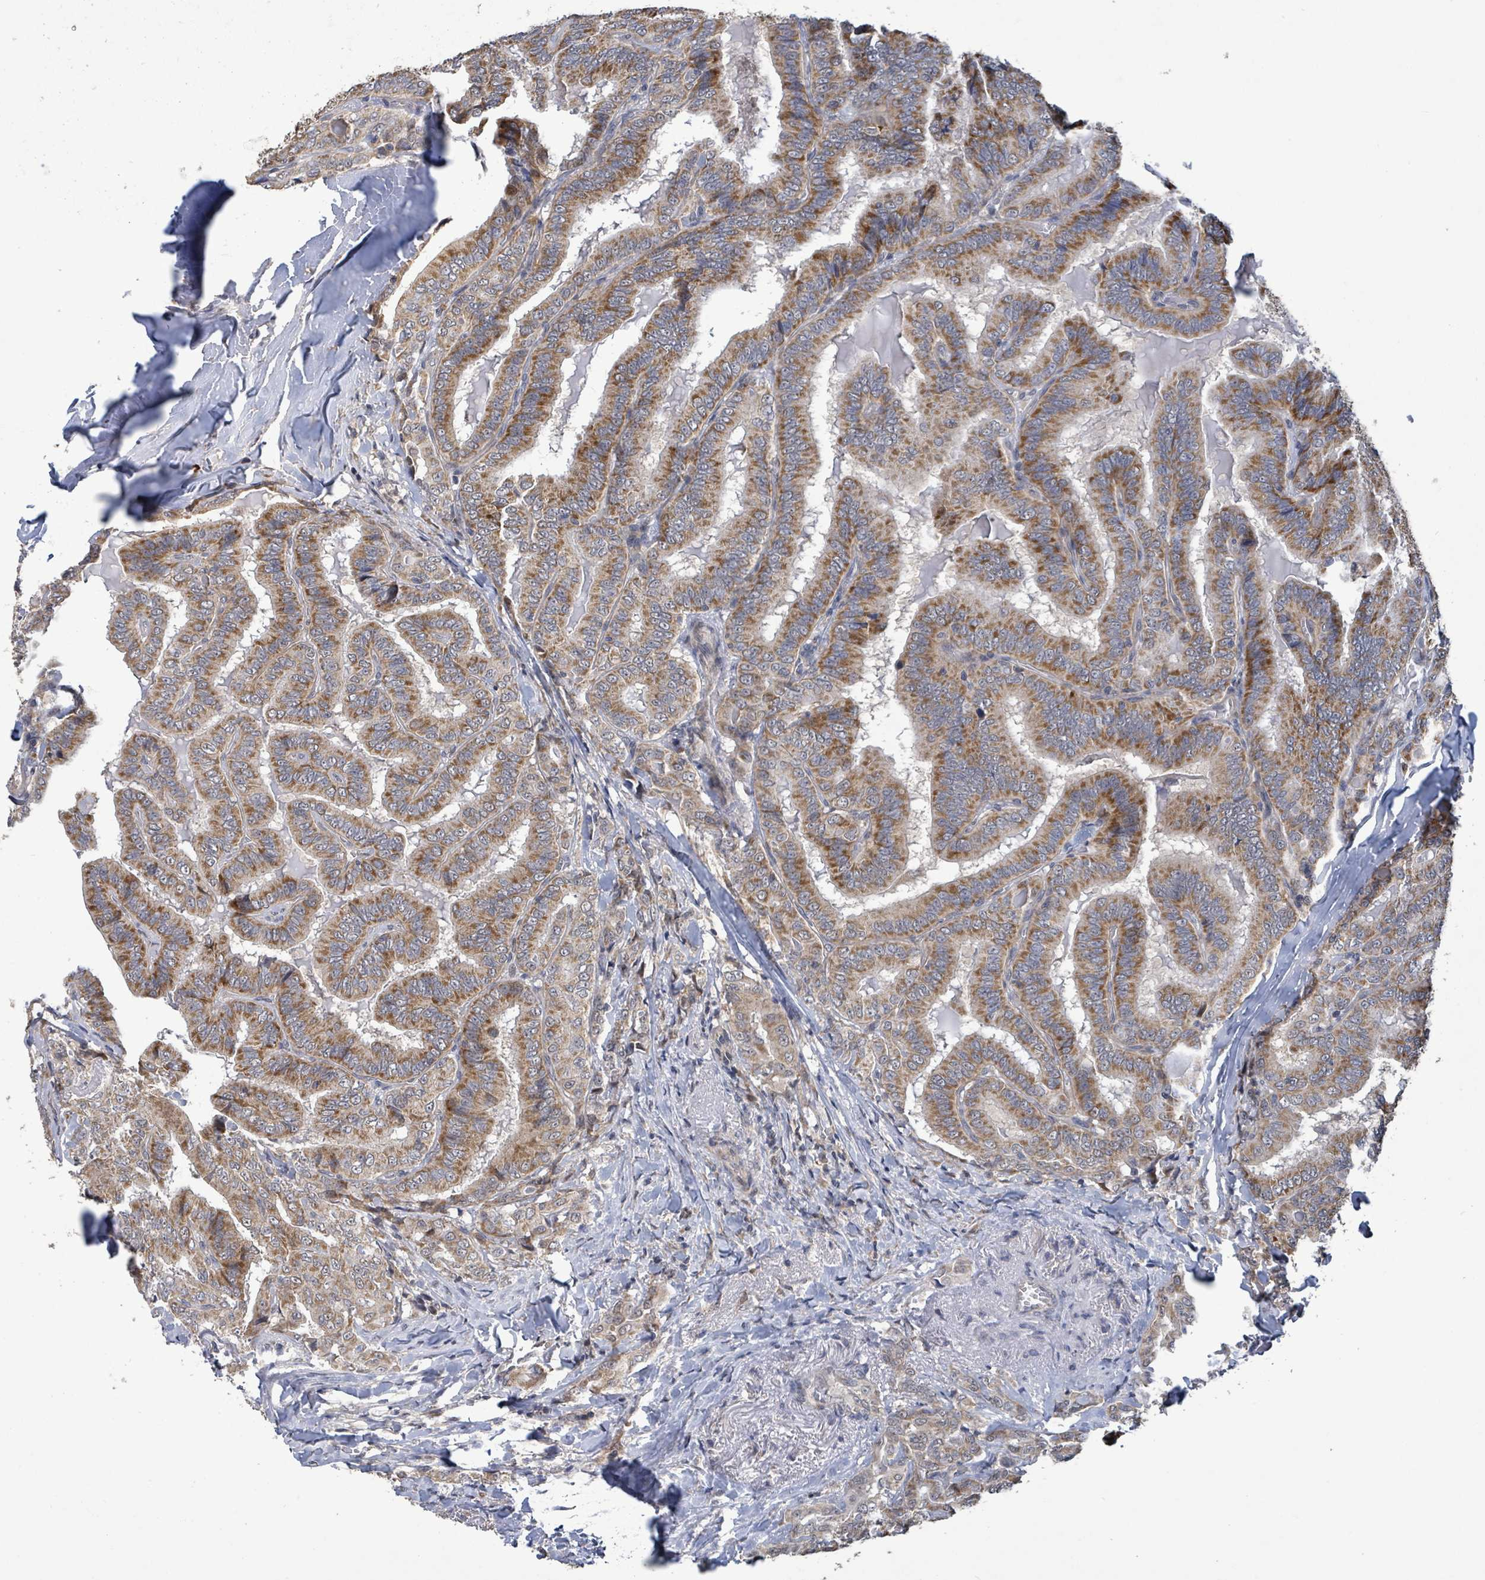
{"staining": {"intensity": "moderate", "quantity": ">75%", "location": "cytoplasmic/membranous"}, "tissue": "thyroid cancer", "cell_type": "Tumor cells", "image_type": "cancer", "snomed": [{"axis": "morphology", "description": "Papillary adenocarcinoma, NOS"}, {"axis": "topography", "description": "Thyroid gland"}], "caption": "IHC histopathology image of thyroid cancer stained for a protein (brown), which exhibits medium levels of moderate cytoplasmic/membranous expression in approximately >75% of tumor cells.", "gene": "COQ6", "patient": {"sex": "male", "age": 61}}